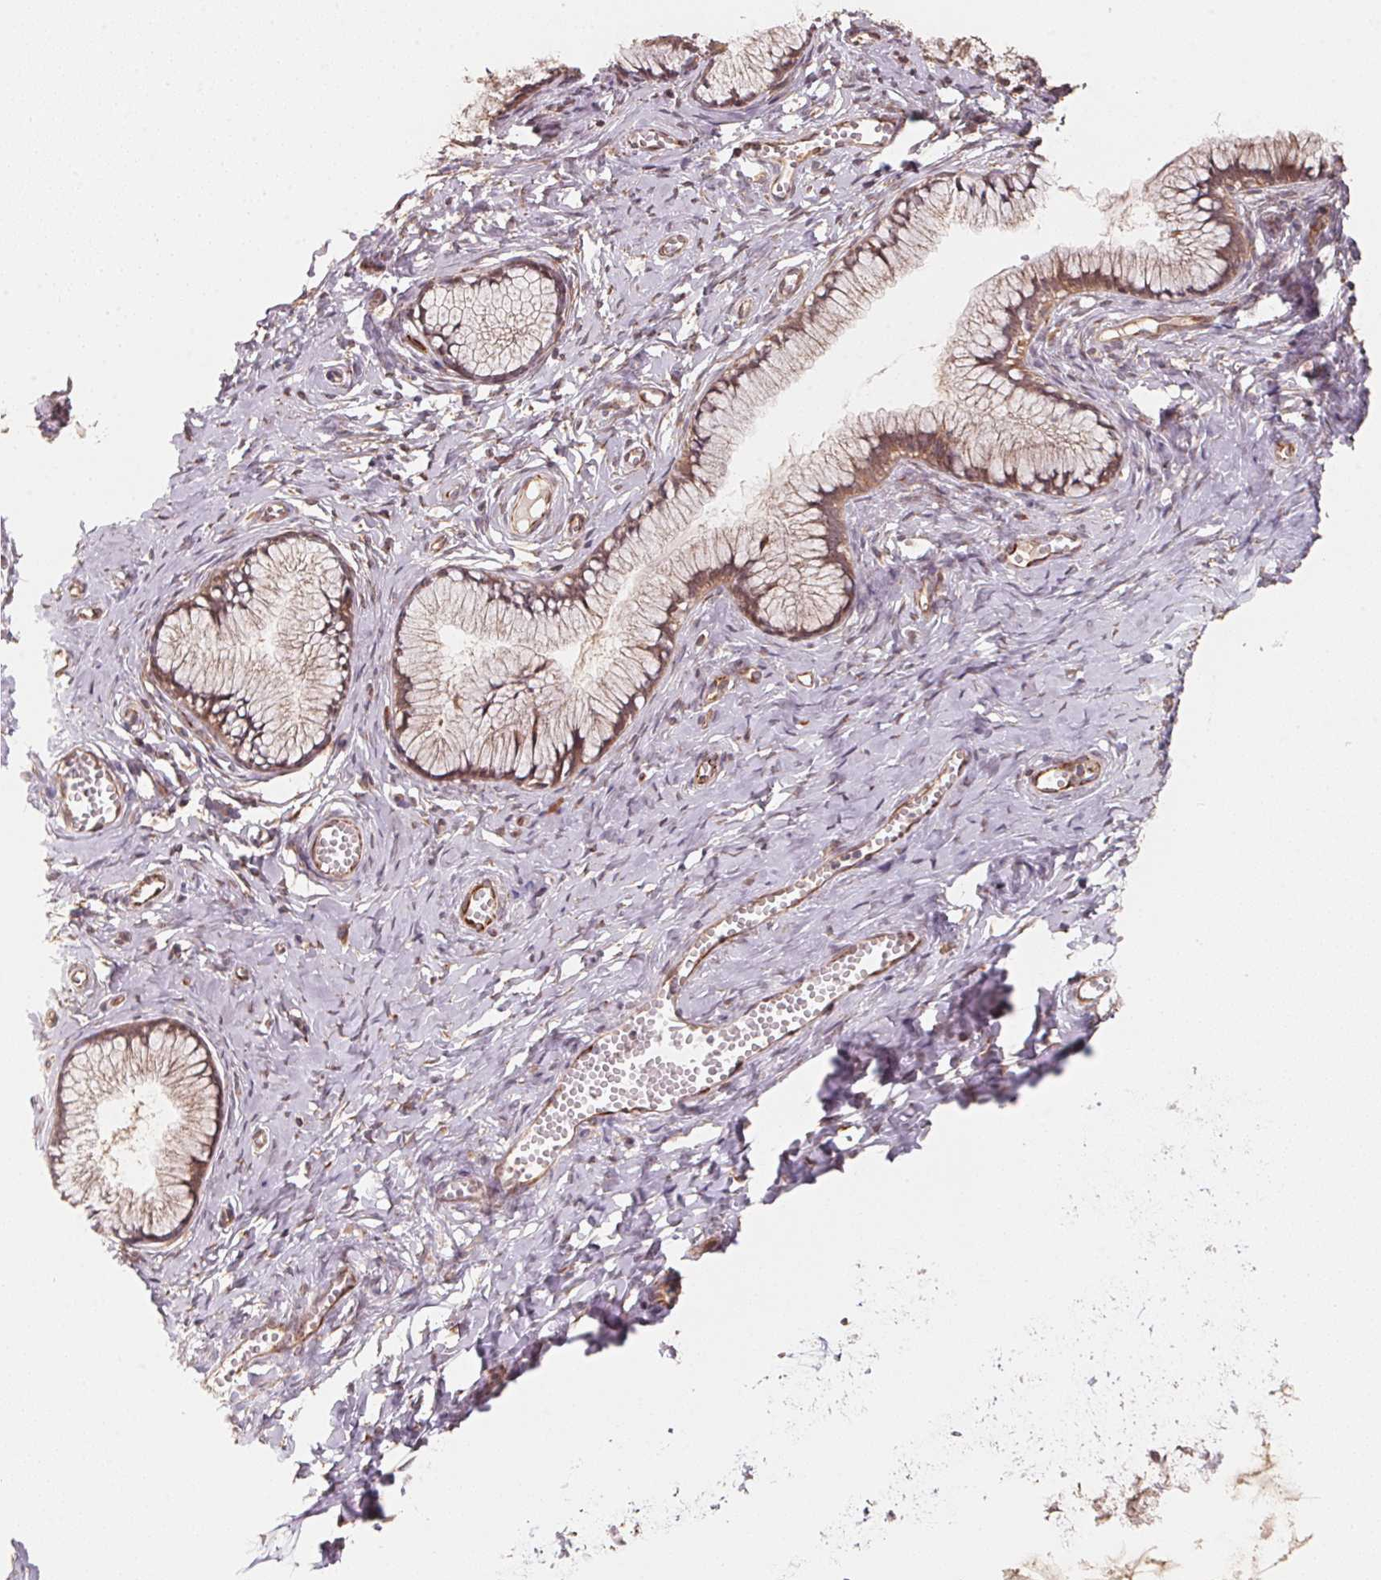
{"staining": {"intensity": "moderate", "quantity": "25%-75%", "location": "cytoplasmic/membranous"}, "tissue": "cervix", "cell_type": "Glandular cells", "image_type": "normal", "snomed": [{"axis": "morphology", "description": "Normal tissue, NOS"}, {"axis": "topography", "description": "Cervix"}], "caption": "Cervix stained with a brown dye shows moderate cytoplasmic/membranous positive expression in approximately 25%-75% of glandular cells.", "gene": "TSPAN12", "patient": {"sex": "female", "age": 40}}